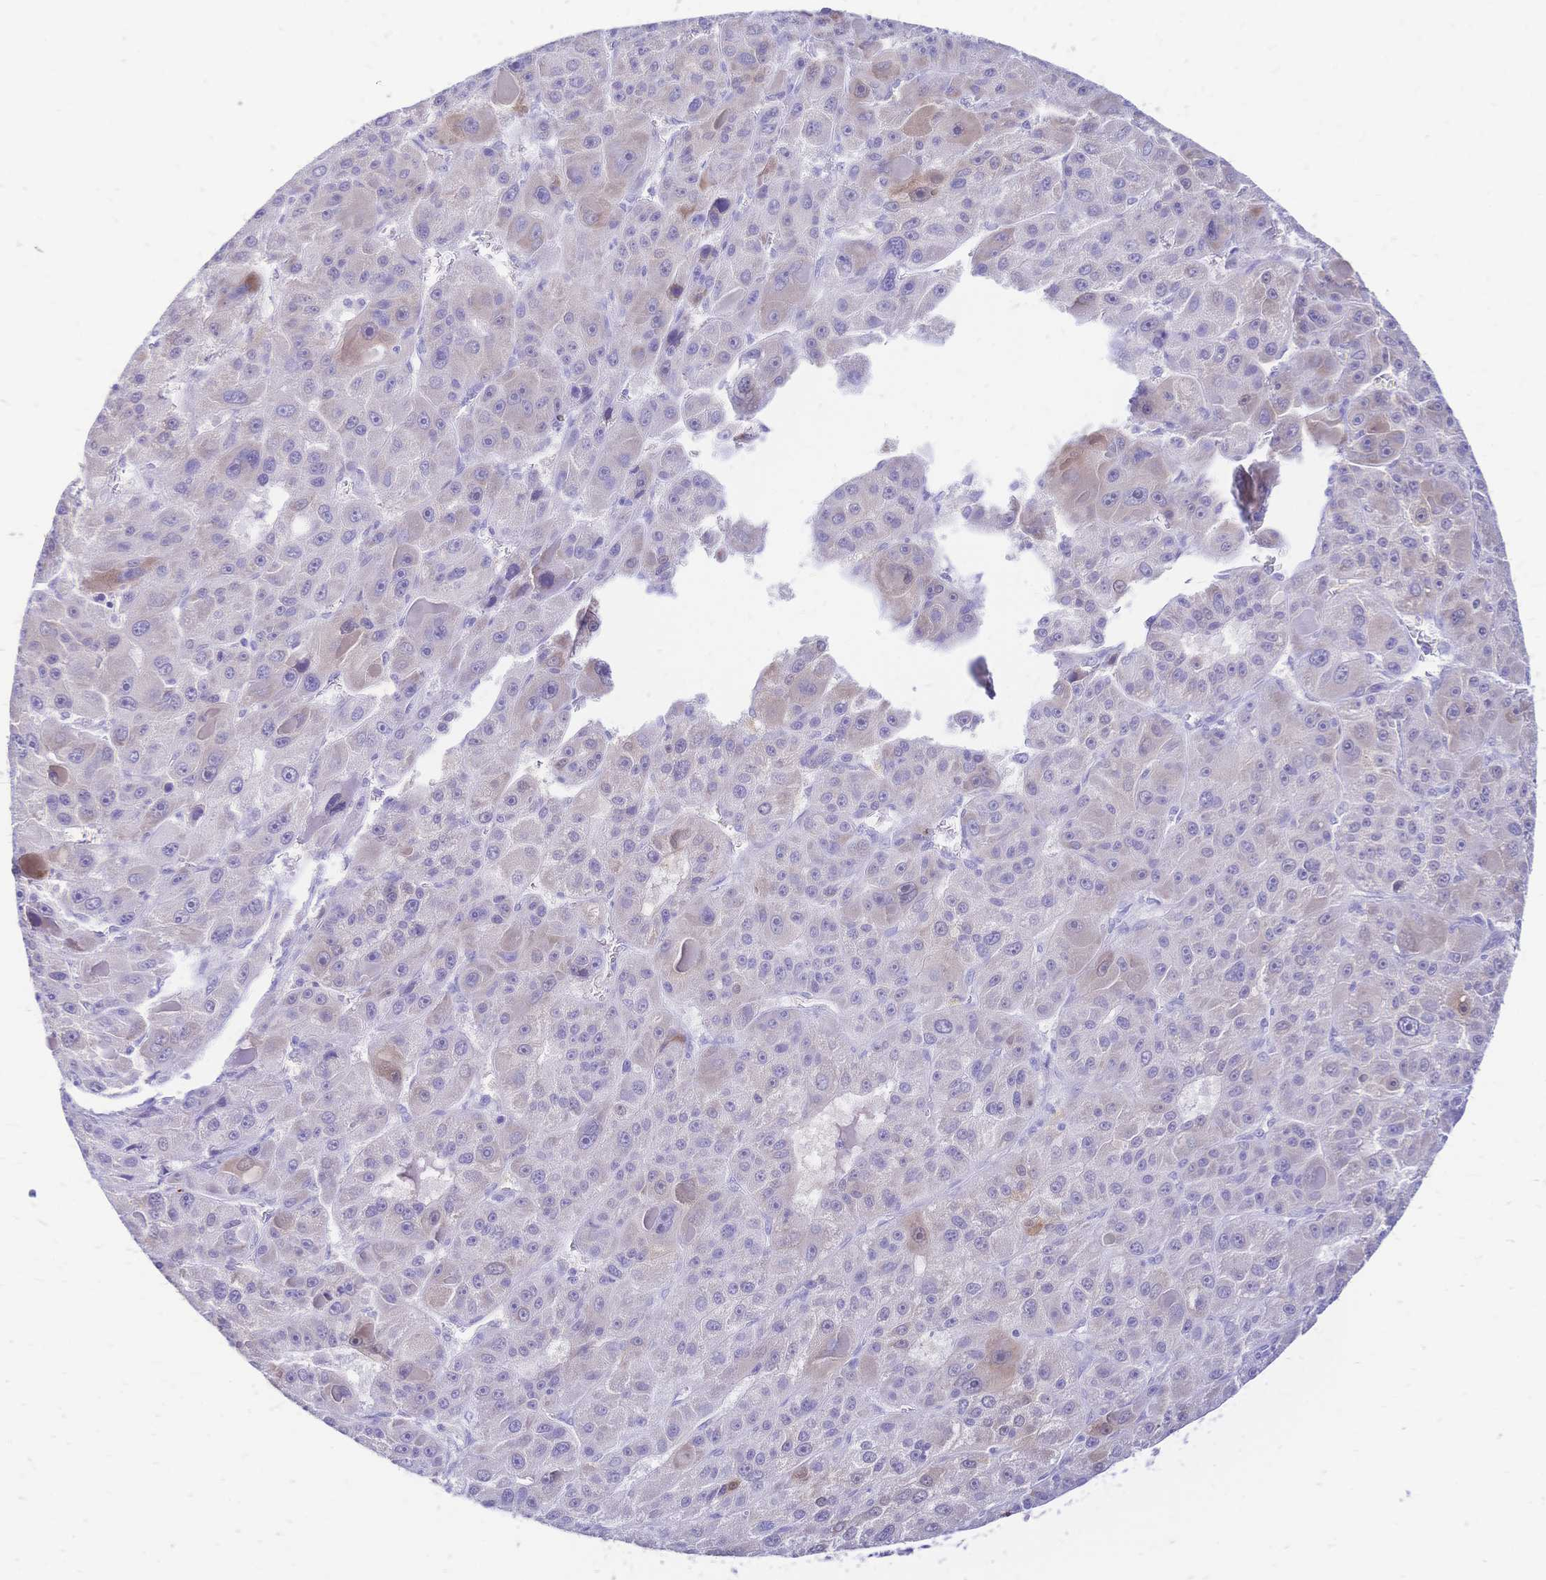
{"staining": {"intensity": "weak", "quantity": "<25%", "location": "cytoplasmic/membranous"}, "tissue": "liver cancer", "cell_type": "Tumor cells", "image_type": "cancer", "snomed": [{"axis": "morphology", "description": "Carcinoma, Hepatocellular, NOS"}, {"axis": "topography", "description": "Liver"}], "caption": "A micrograph of human hepatocellular carcinoma (liver) is negative for staining in tumor cells.", "gene": "GRB7", "patient": {"sex": "male", "age": 76}}